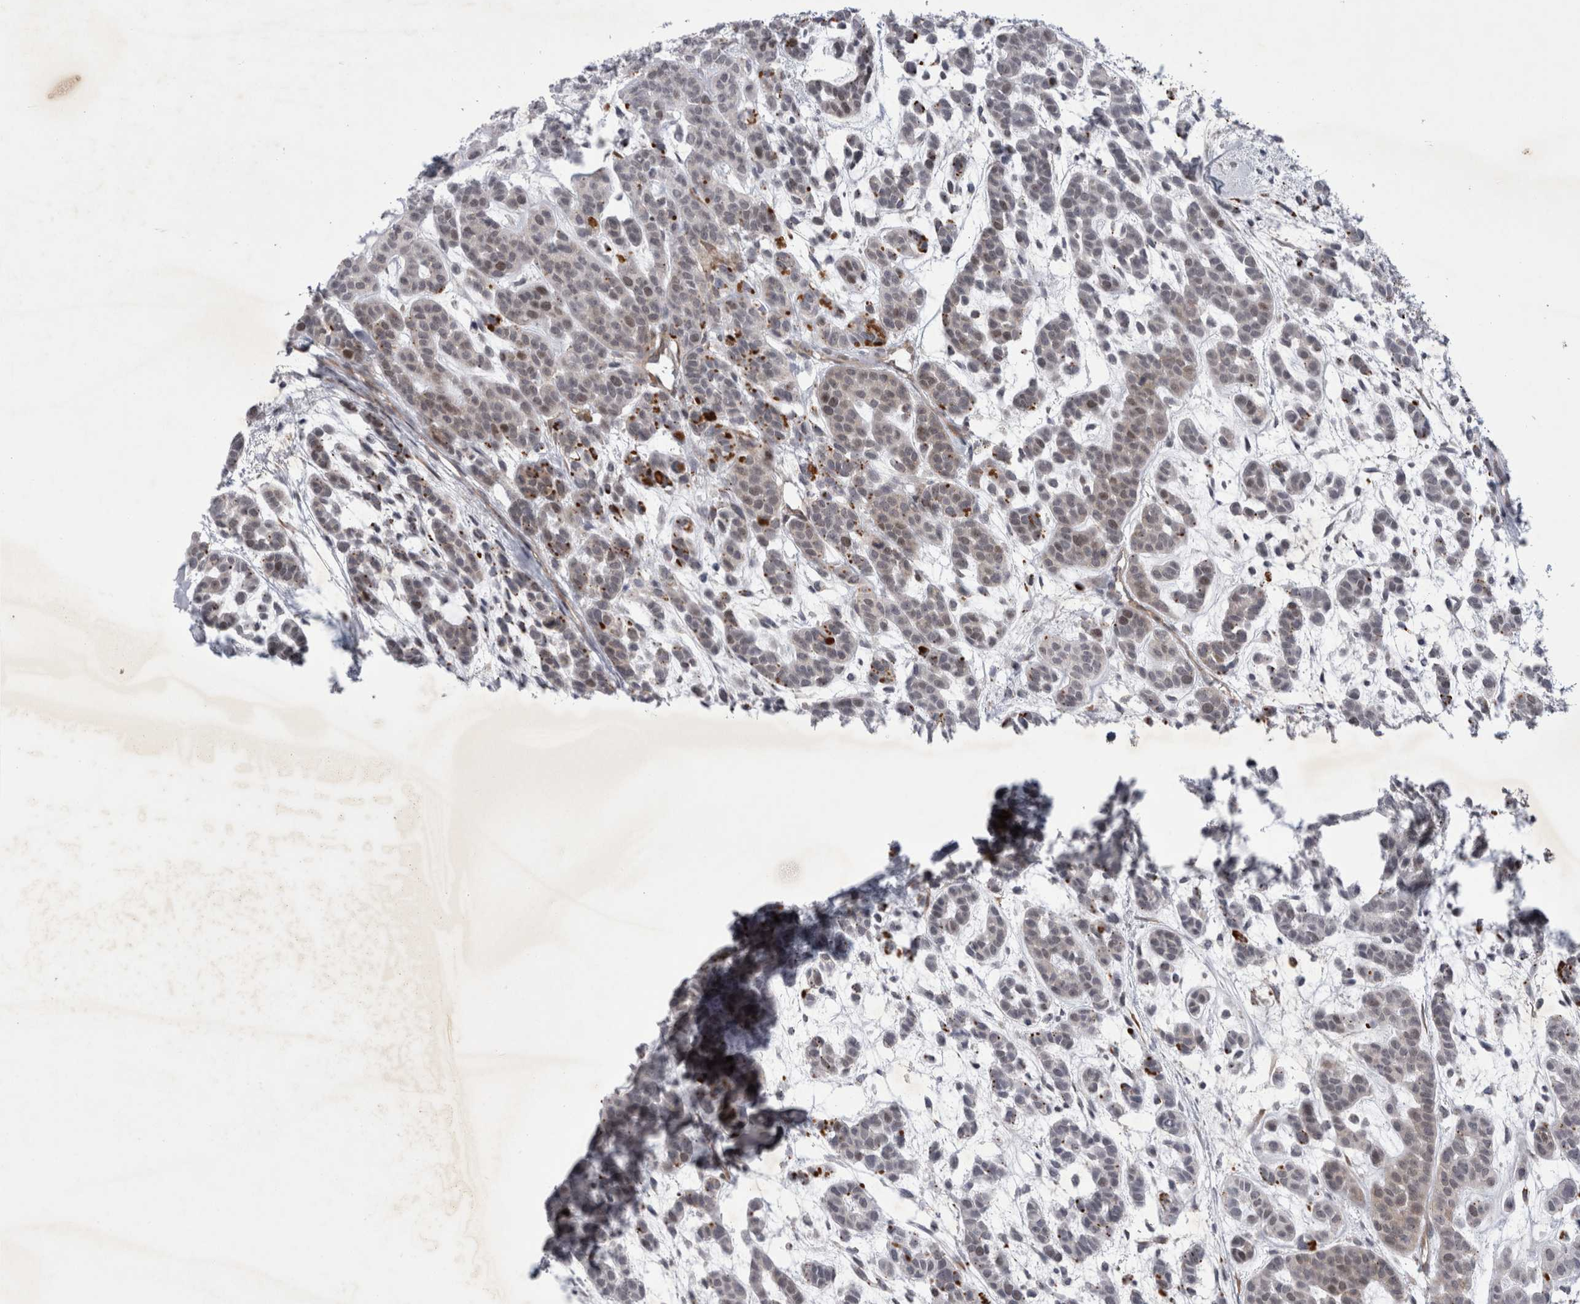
{"staining": {"intensity": "weak", "quantity": "<25%", "location": "nuclear"}, "tissue": "head and neck cancer", "cell_type": "Tumor cells", "image_type": "cancer", "snomed": [{"axis": "morphology", "description": "Adenocarcinoma, NOS"}, {"axis": "morphology", "description": "Adenoma, NOS"}, {"axis": "topography", "description": "Head-Neck"}], "caption": "High power microscopy histopathology image of an IHC histopathology image of head and neck adenocarcinoma, revealing no significant positivity in tumor cells. (DAB immunohistochemistry with hematoxylin counter stain).", "gene": "PARP11", "patient": {"sex": "female", "age": 55}}